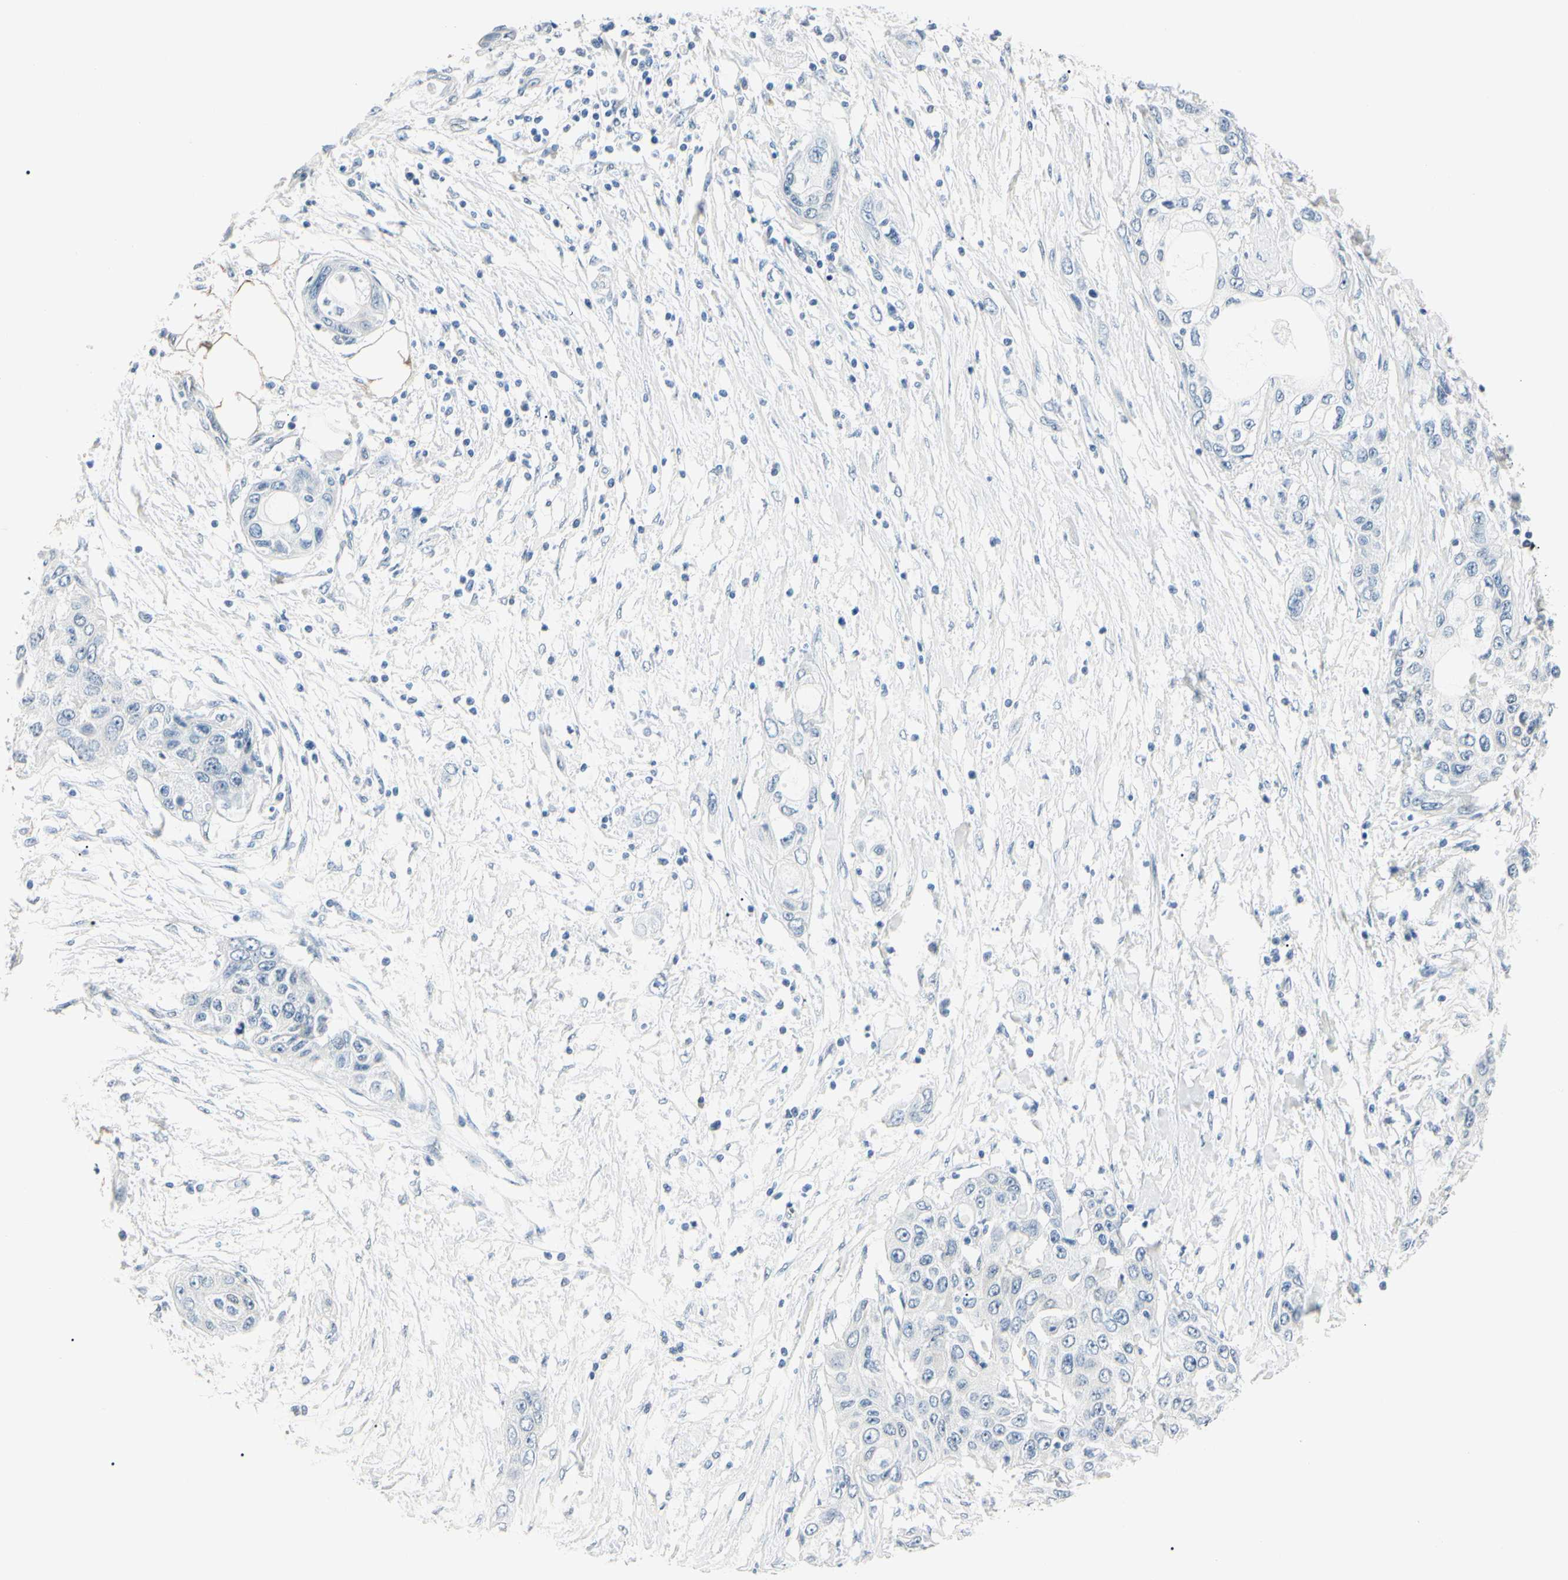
{"staining": {"intensity": "negative", "quantity": "none", "location": "none"}, "tissue": "pancreatic cancer", "cell_type": "Tumor cells", "image_type": "cancer", "snomed": [{"axis": "morphology", "description": "Adenocarcinoma, NOS"}, {"axis": "topography", "description": "Pancreas"}], "caption": "An immunohistochemistry (IHC) micrograph of pancreatic cancer (adenocarcinoma) is shown. There is no staining in tumor cells of pancreatic cancer (adenocarcinoma). (Stains: DAB immunohistochemistry (IHC) with hematoxylin counter stain, Microscopy: brightfield microscopy at high magnification).", "gene": "AKR1C3", "patient": {"sex": "female", "age": 70}}